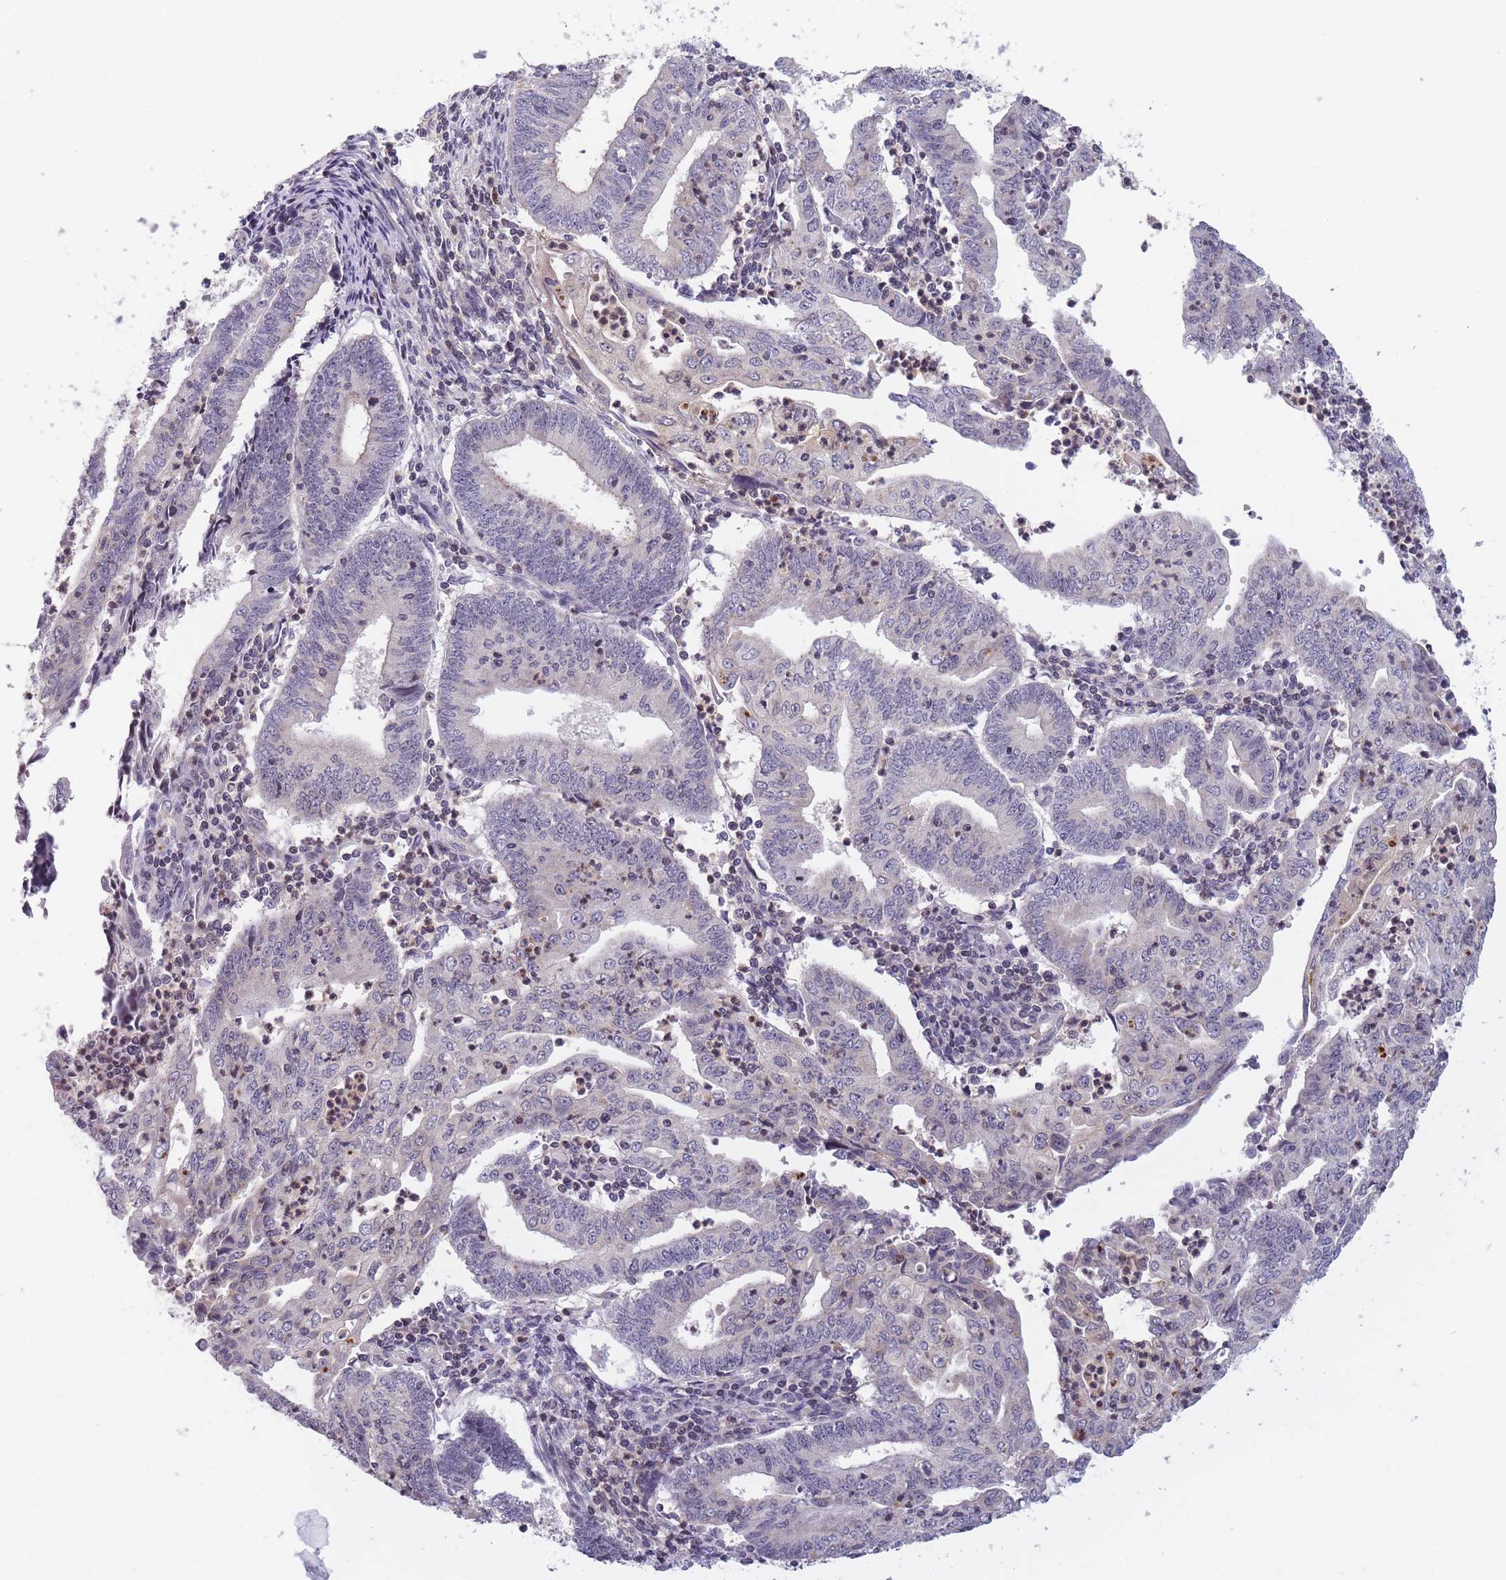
{"staining": {"intensity": "negative", "quantity": "none", "location": "none"}, "tissue": "endometrial cancer", "cell_type": "Tumor cells", "image_type": "cancer", "snomed": [{"axis": "morphology", "description": "Adenocarcinoma, NOS"}, {"axis": "topography", "description": "Endometrium"}], "caption": "DAB (3,3'-diaminobenzidine) immunohistochemical staining of endometrial cancer exhibits no significant positivity in tumor cells.", "gene": "SLC35F5", "patient": {"sex": "female", "age": 60}}